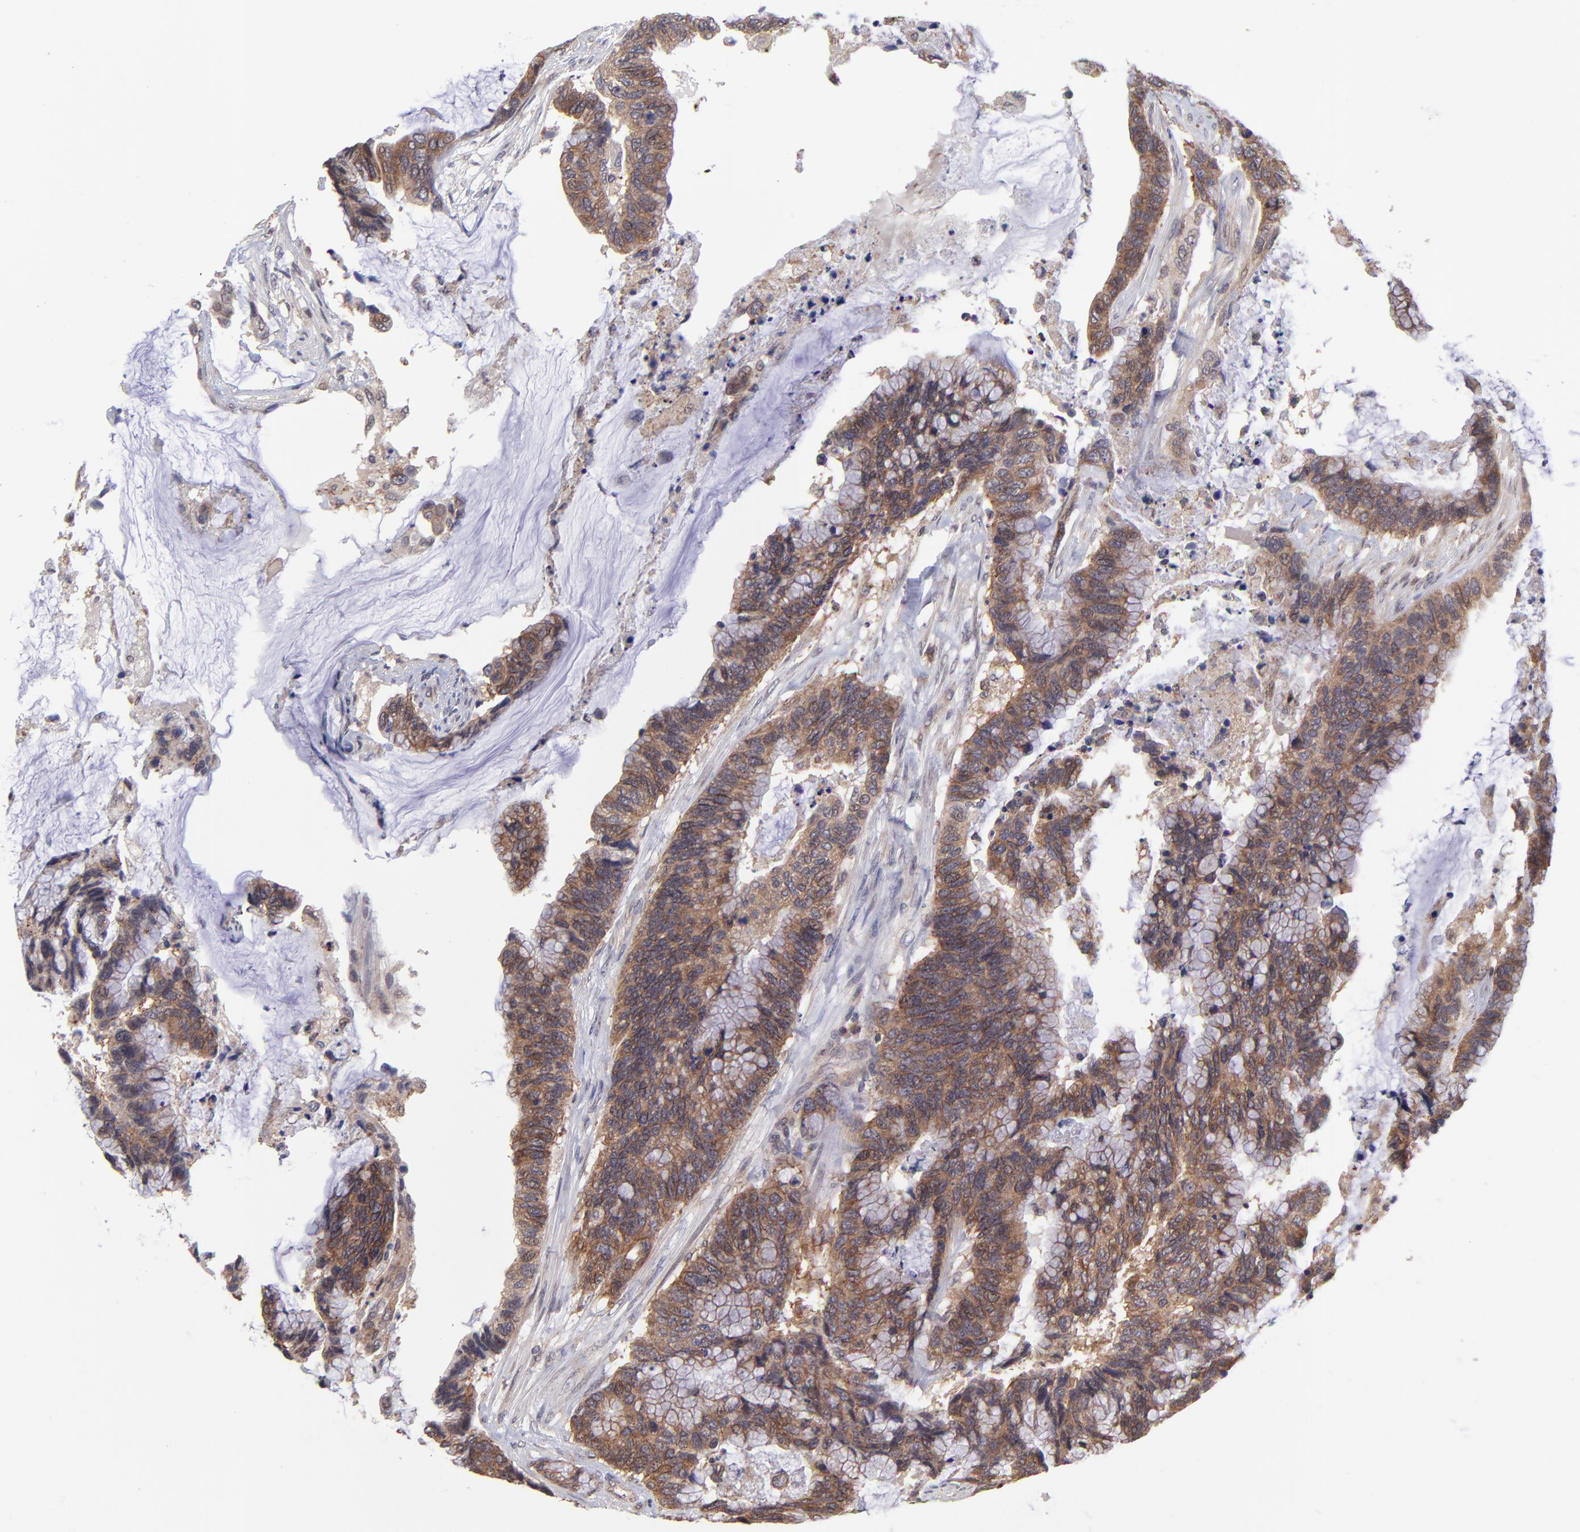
{"staining": {"intensity": "moderate", "quantity": ">75%", "location": "cytoplasmic/membranous"}, "tissue": "colorectal cancer", "cell_type": "Tumor cells", "image_type": "cancer", "snomed": [{"axis": "morphology", "description": "Adenocarcinoma, NOS"}, {"axis": "topography", "description": "Rectum"}], "caption": "Protein expression analysis of colorectal cancer shows moderate cytoplasmic/membranous positivity in about >75% of tumor cells. The protein is stained brown, and the nuclei are stained in blue (DAB (3,3'-diaminobenzidine) IHC with brightfield microscopy, high magnification).", "gene": "NSF", "patient": {"sex": "female", "age": 59}}